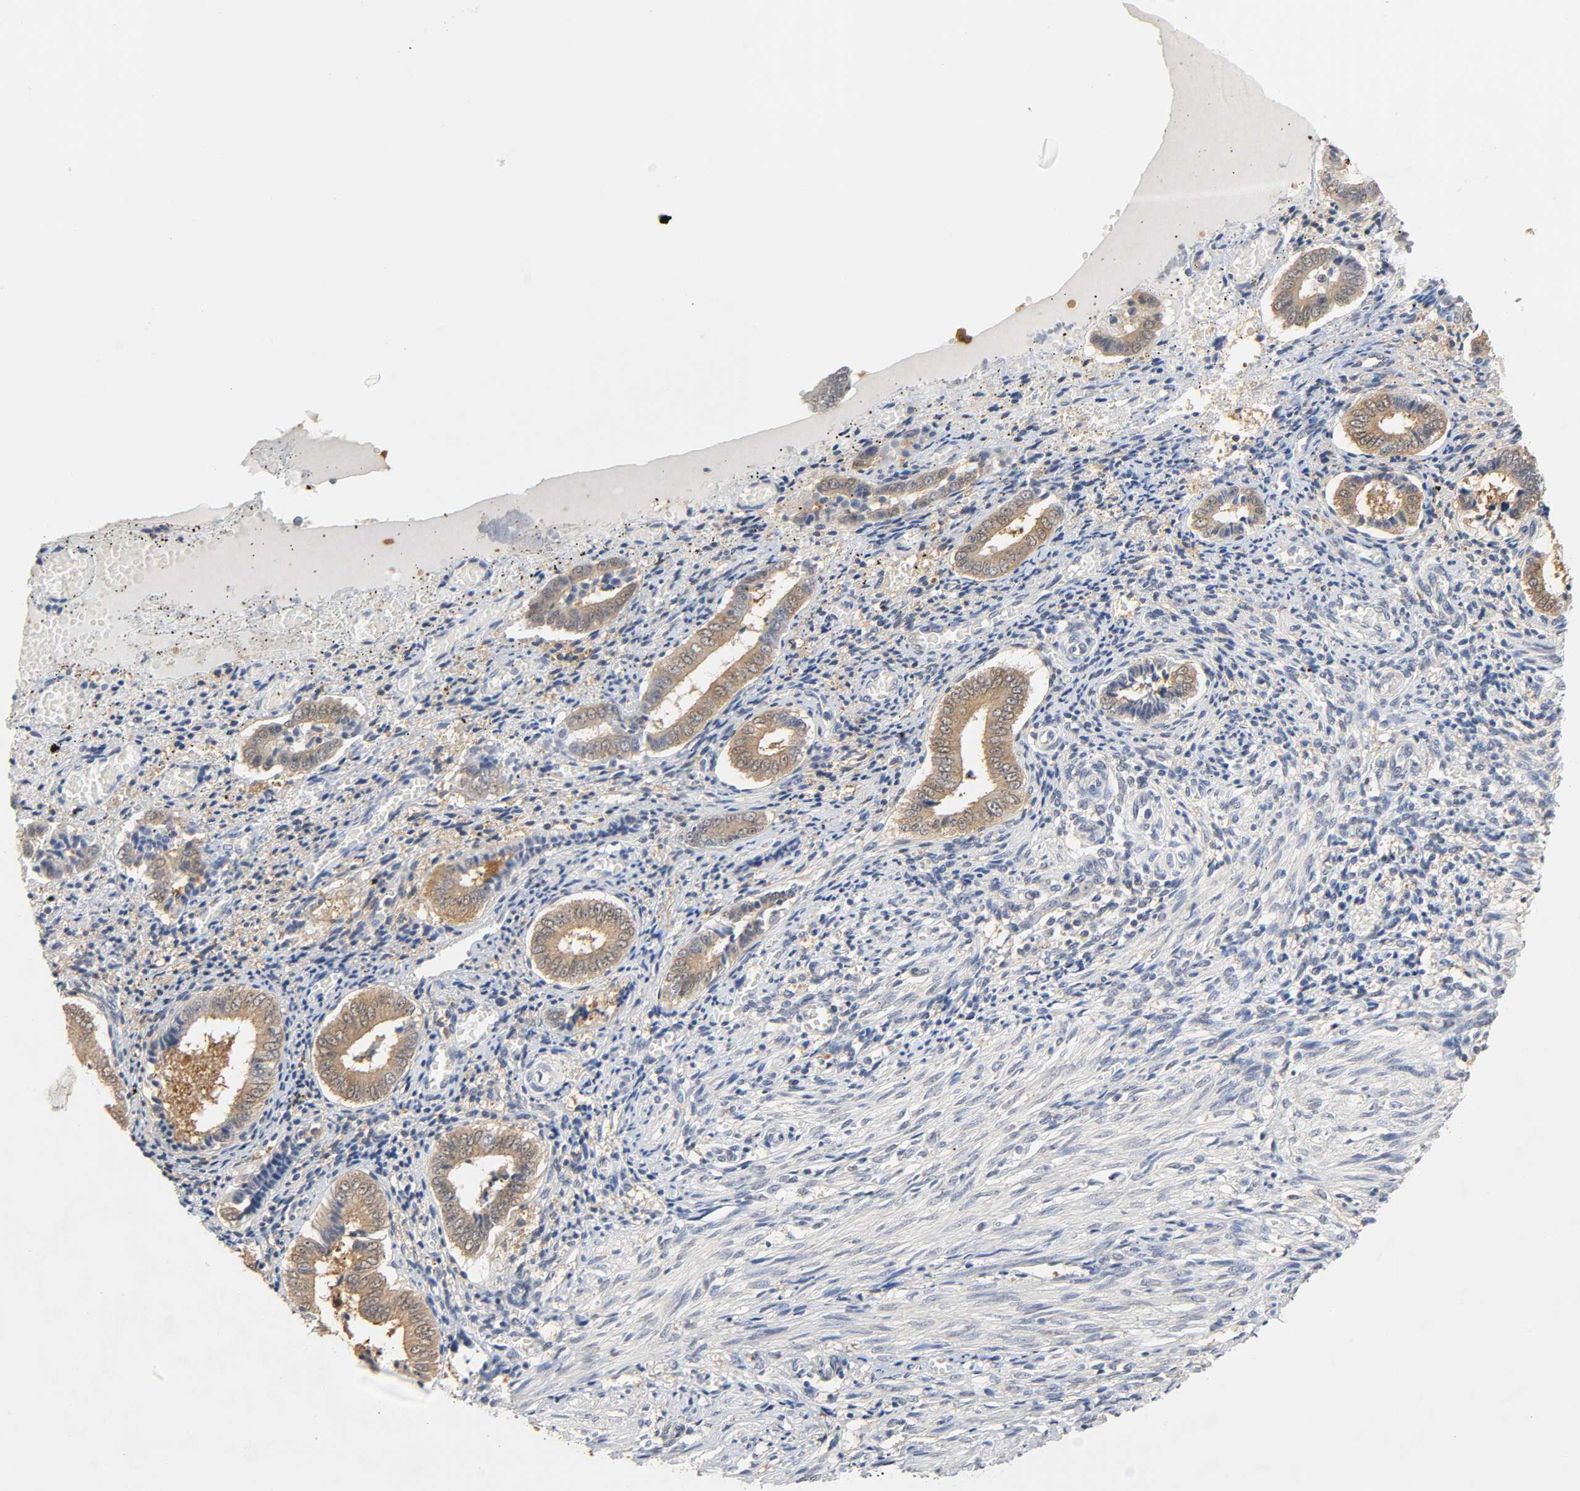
{"staining": {"intensity": "negative", "quantity": "none", "location": "none"}, "tissue": "endometrium", "cell_type": "Cells in endometrial stroma", "image_type": "normal", "snomed": [{"axis": "morphology", "description": "Normal tissue, NOS"}, {"axis": "topography", "description": "Endometrium"}], "caption": "Protein analysis of benign endometrium displays no significant expression in cells in endometrial stroma. The staining was performed using DAB (3,3'-diaminobenzidine) to visualize the protein expression in brown, while the nuclei were stained in blue with hematoxylin (Magnification: 20x).", "gene": "MIF", "patient": {"sex": "female", "age": 42}}